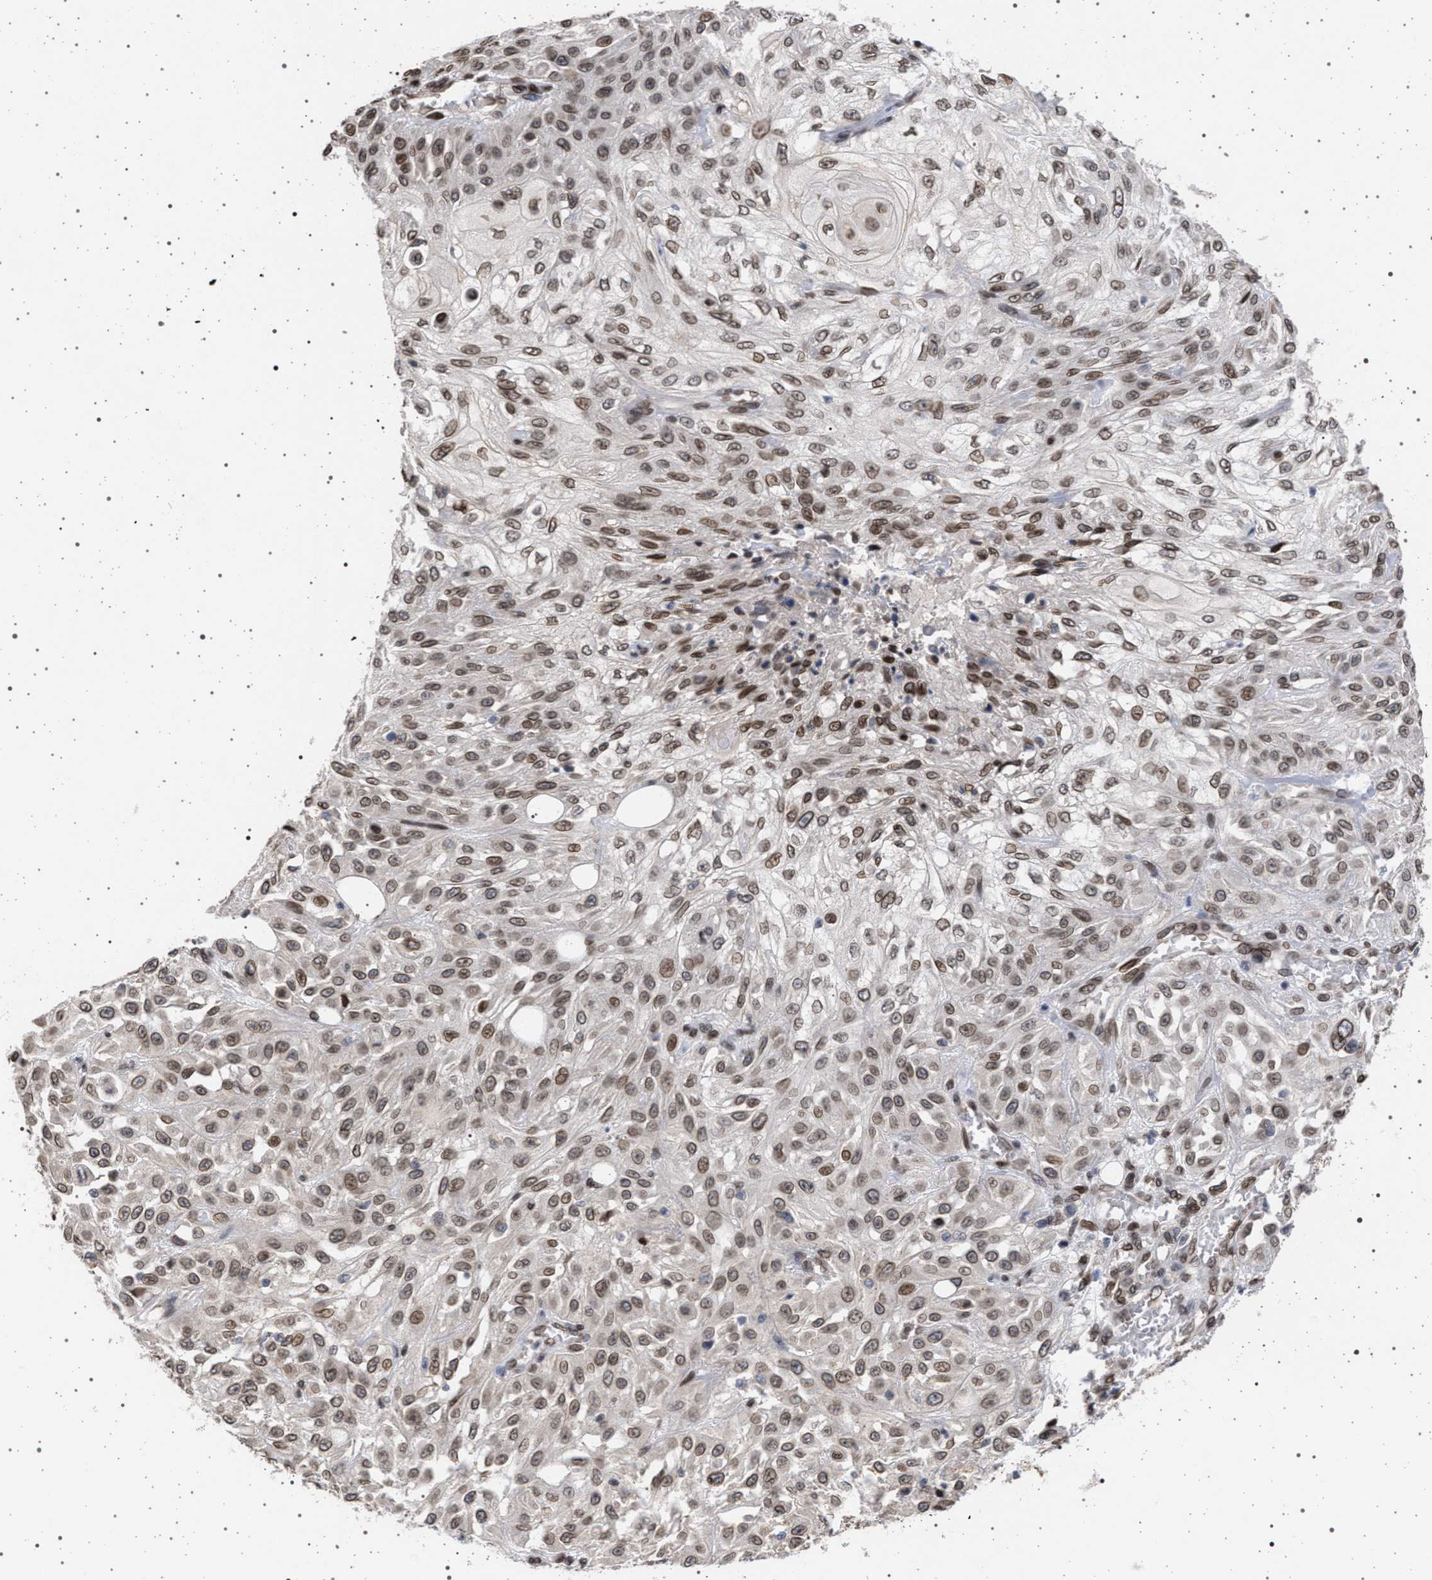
{"staining": {"intensity": "moderate", "quantity": ">75%", "location": "nuclear"}, "tissue": "skin cancer", "cell_type": "Tumor cells", "image_type": "cancer", "snomed": [{"axis": "morphology", "description": "Squamous cell carcinoma, NOS"}, {"axis": "morphology", "description": "Squamous cell carcinoma, metastatic, NOS"}, {"axis": "topography", "description": "Skin"}, {"axis": "topography", "description": "Lymph node"}], "caption": "IHC (DAB) staining of human skin squamous cell carcinoma displays moderate nuclear protein staining in approximately >75% of tumor cells.", "gene": "ING2", "patient": {"sex": "male", "age": 75}}